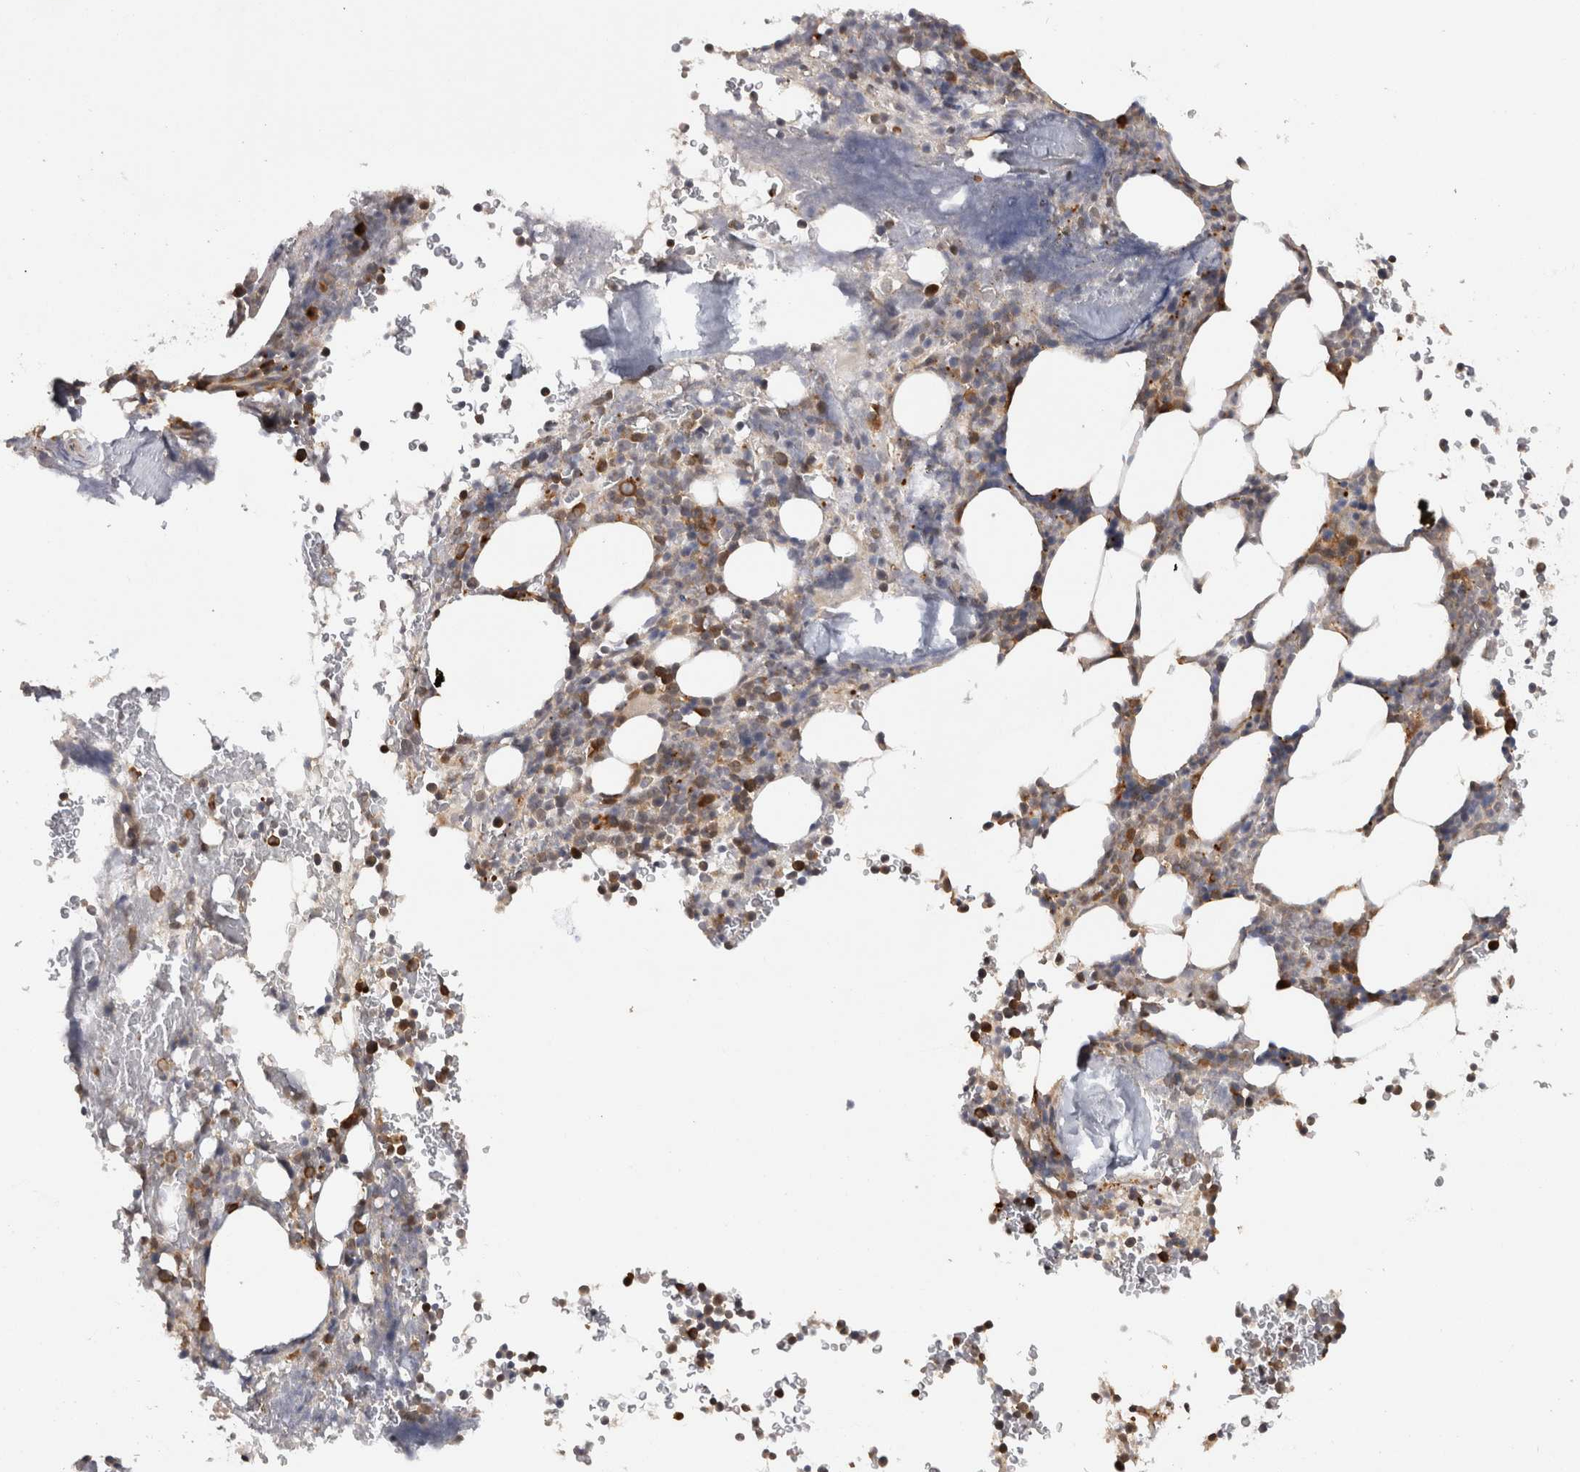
{"staining": {"intensity": "moderate", "quantity": "25%-75%", "location": "cytoplasmic/membranous"}, "tissue": "bone marrow", "cell_type": "Hematopoietic cells", "image_type": "normal", "snomed": [{"axis": "morphology", "description": "Normal tissue, NOS"}, {"axis": "topography", "description": "Bone marrow"}], "caption": "This is an image of immunohistochemistry staining of unremarkable bone marrow, which shows moderate positivity in the cytoplasmic/membranous of hematopoietic cells.", "gene": "ACAT2", "patient": {"sex": "male", "age": 58}}